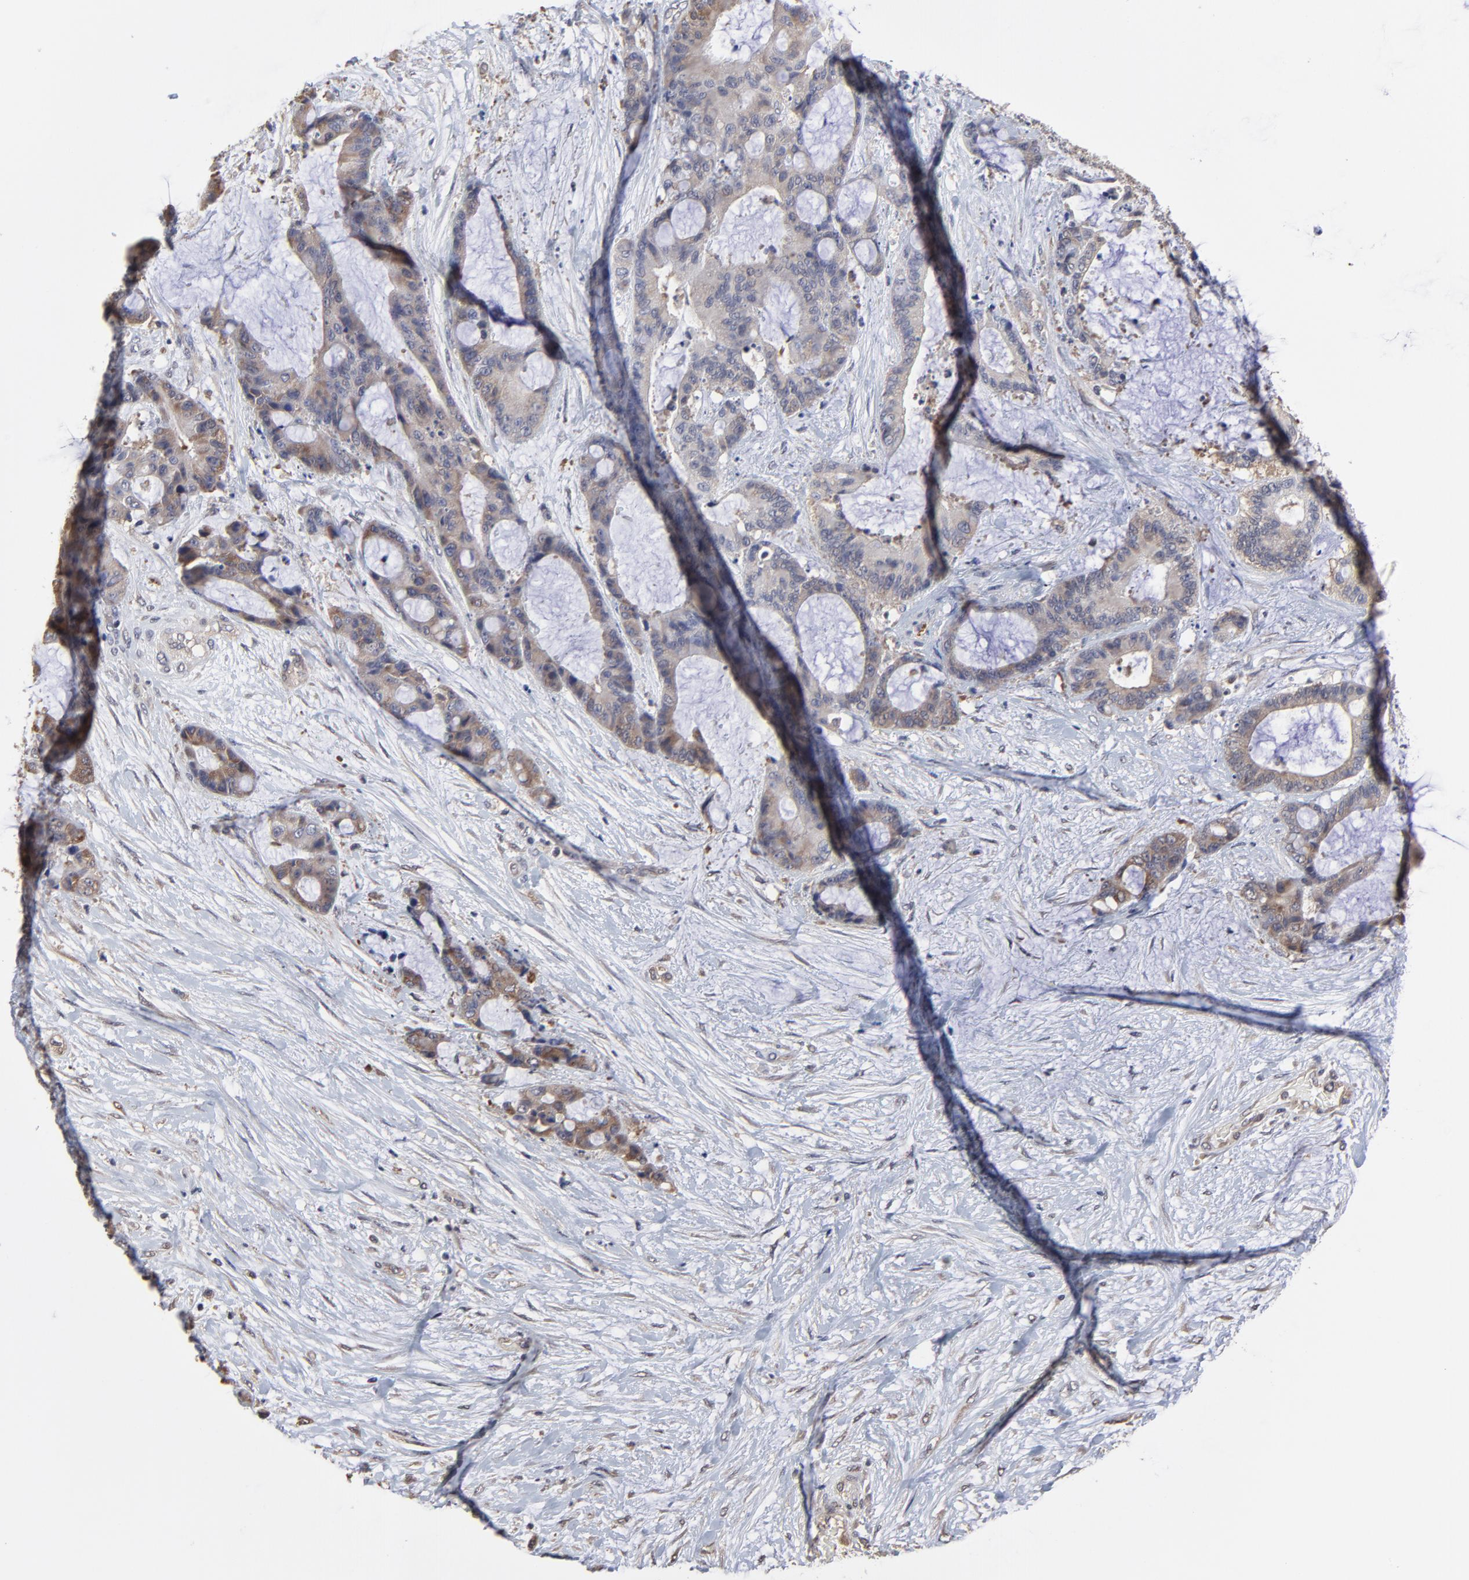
{"staining": {"intensity": "weak", "quantity": ">75%", "location": "cytoplasmic/membranous"}, "tissue": "liver cancer", "cell_type": "Tumor cells", "image_type": "cancer", "snomed": [{"axis": "morphology", "description": "Cholangiocarcinoma"}, {"axis": "topography", "description": "Liver"}], "caption": "Liver cholangiocarcinoma tissue exhibits weak cytoplasmic/membranous expression in approximately >75% of tumor cells", "gene": "CCT2", "patient": {"sex": "female", "age": 73}}